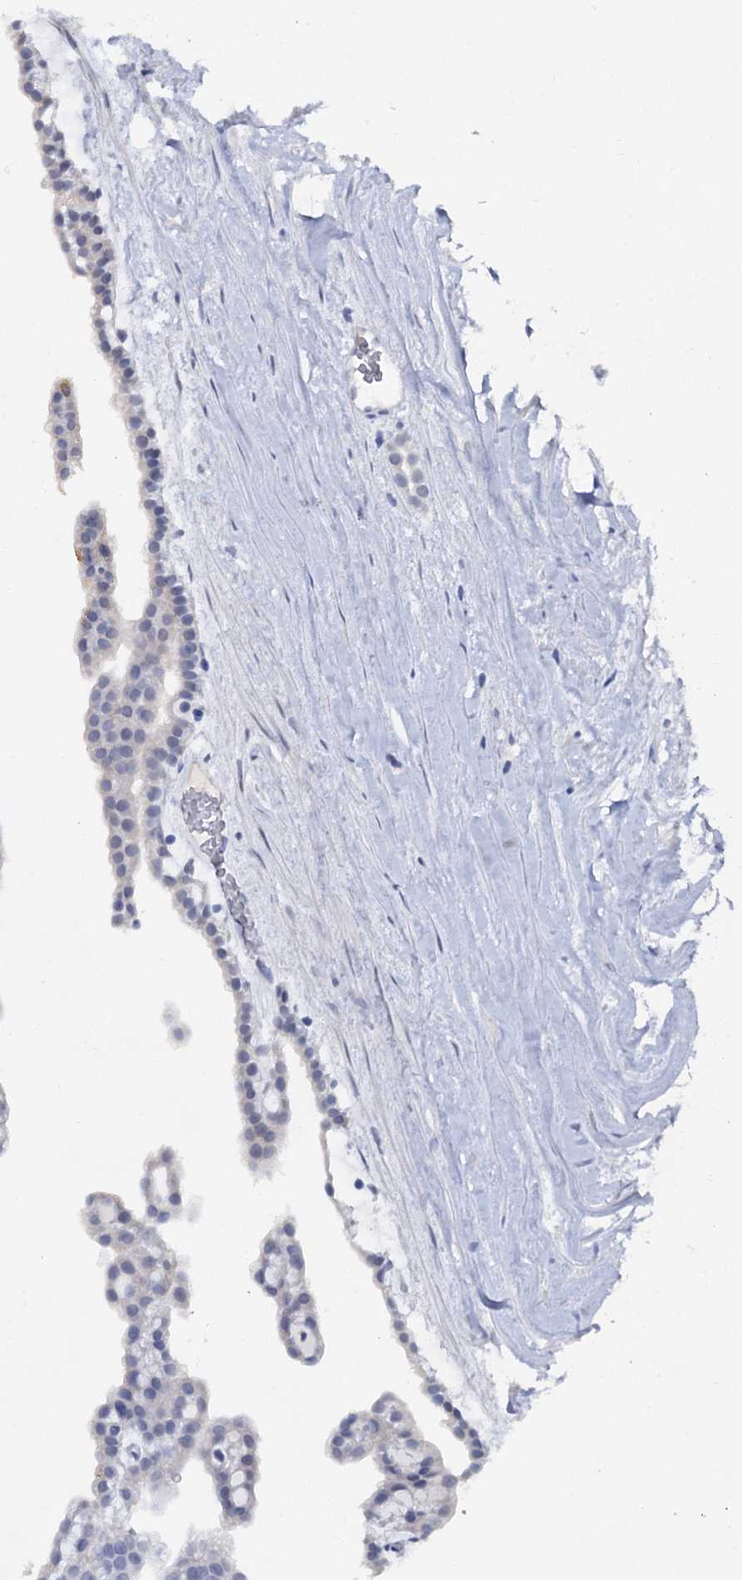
{"staining": {"intensity": "negative", "quantity": "none", "location": "none"}, "tissue": "renal cancer", "cell_type": "Tumor cells", "image_type": "cancer", "snomed": [{"axis": "morphology", "description": "Adenocarcinoma, NOS"}, {"axis": "topography", "description": "Kidney"}], "caption": "Tumor cells show no significant protein staining in renal adenocarcinoma. (DAB immunohistochemistry (IHC), high magnification).", "gene": "CAPRIN2", "patient": {"sex": "male", "age": 63}}